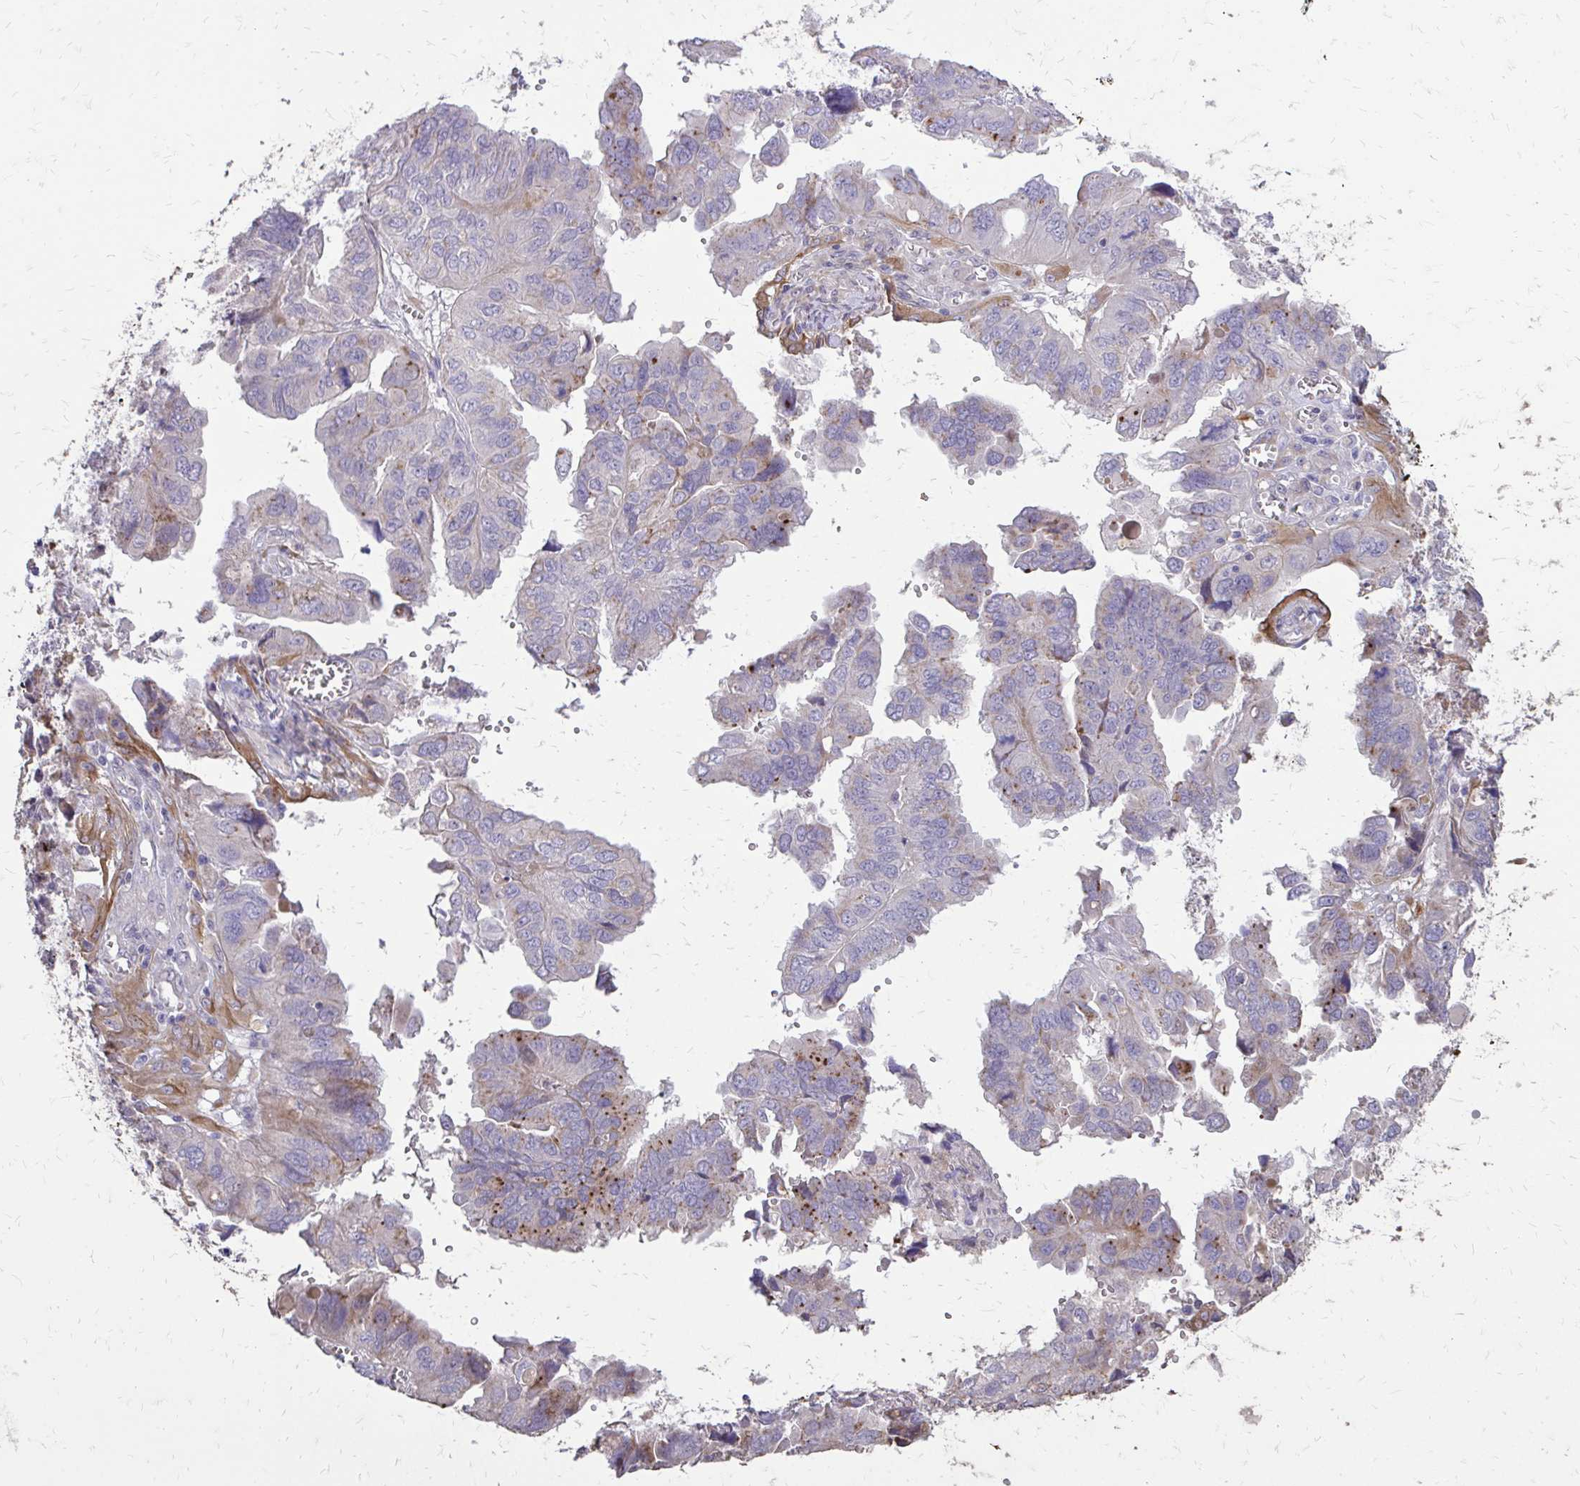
{"staining": {"intensity": "moderate", "quantity": "<25%", "location": "cytoplasmic/membranous"}, "tissue": "ovarian cancer", "cell_type": "Tumor cells", "image_type": "cancer", "snomed": [{"axis": "morphology", "description": "Cystadenocarcinoma, serous, NOS"}, {"axis": "topography", "description": "Ovary"}], "caption": "Human serous cystadenocarcinoma (ovarian) stained with a brown dye exhibits moderate cytoplasmic/membranous positive positivity in about <25% of tumor cells.", "gene": "MYORG", "patient": {"sex": "female", "age": 79}}